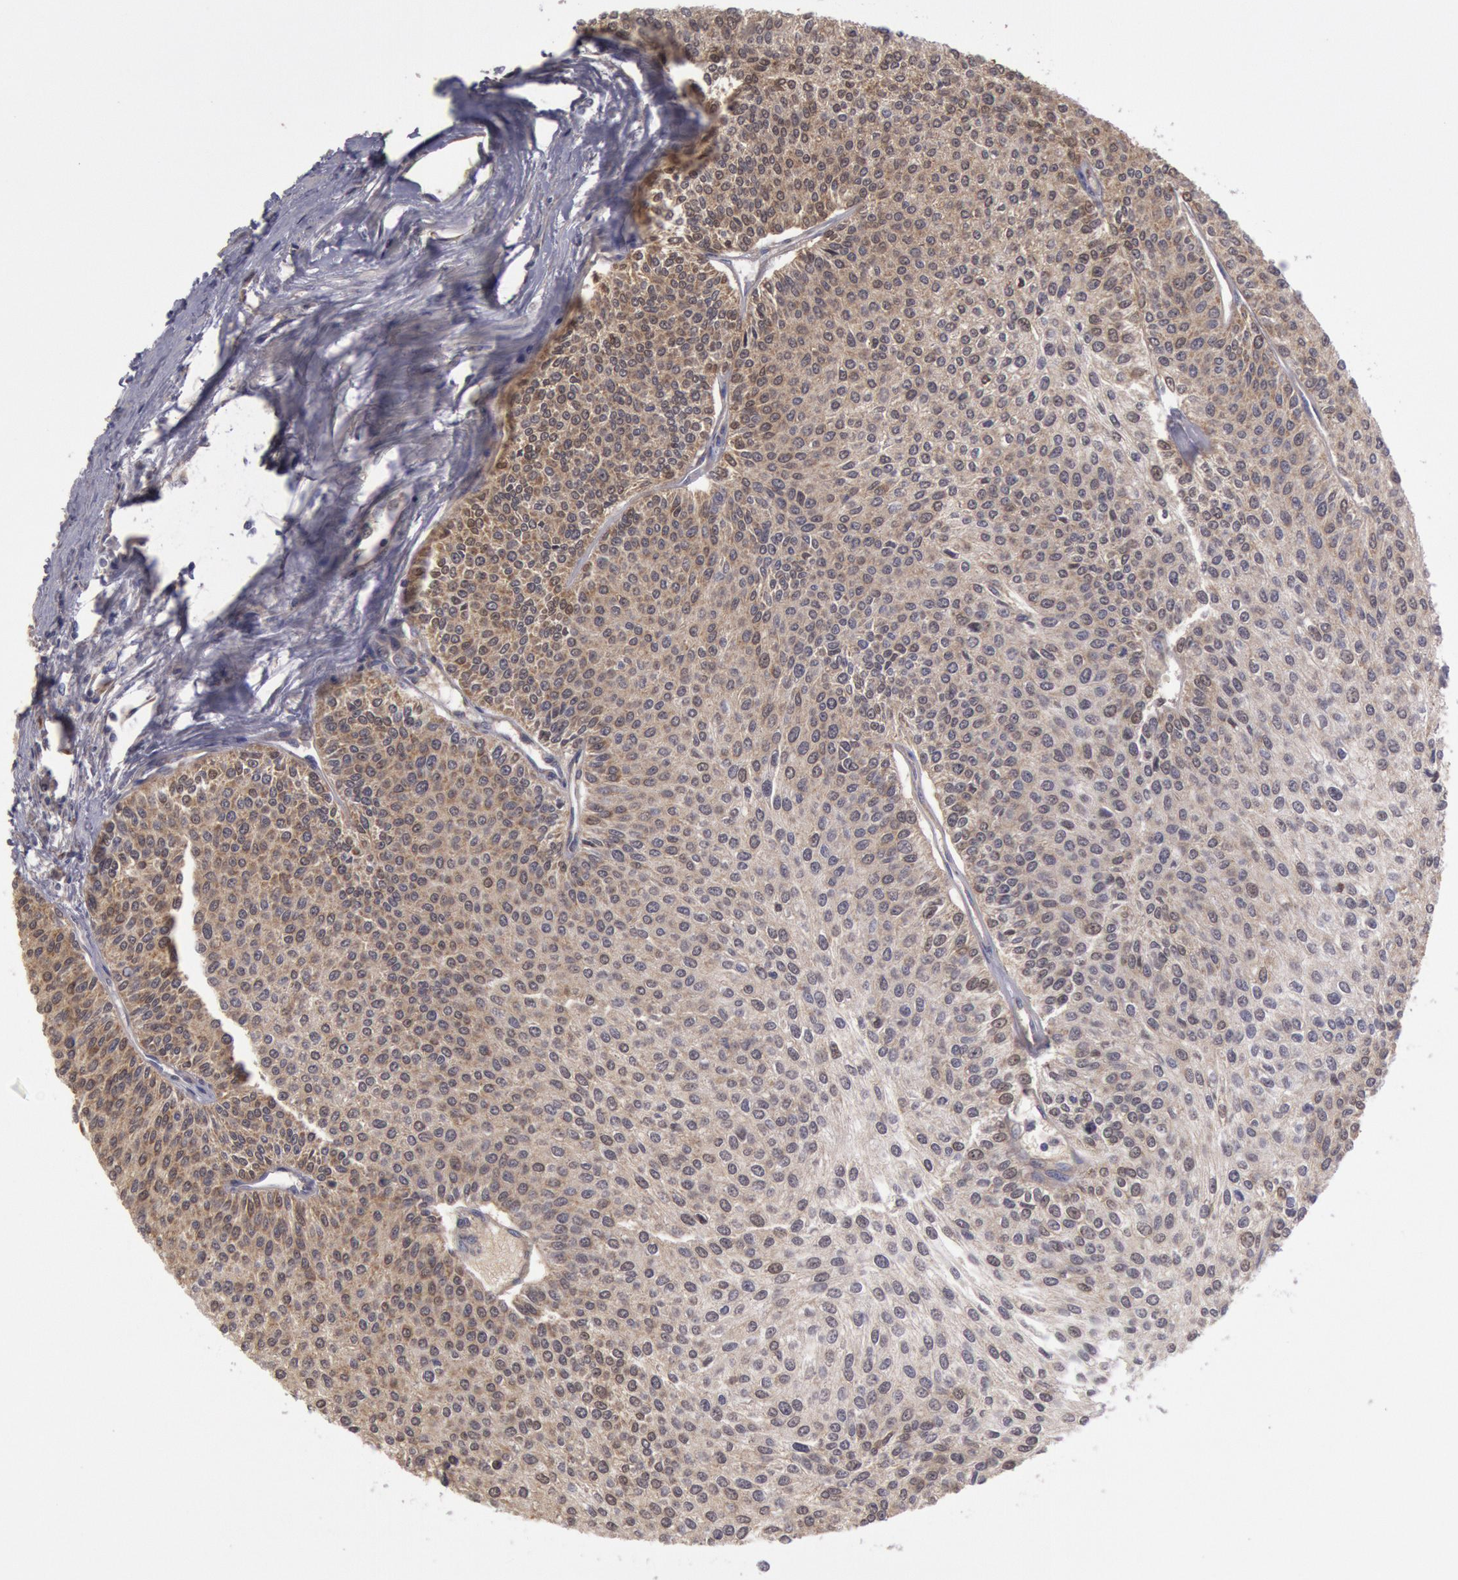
{"staining": {"intensity": "weak", "quantity": ">75%", "location": "cytoplasmic/membranous"}, "tissue": "urothelial cancer", "cell_type": "Tumor cells", "image_type": "cancer", "snomed": [{"axis": "morphology", "description": "Urothelial carcinoma, Low grade"}, {"axis": "topography", "description": "Urinary bladder"}], "caption": "Tumor cells demonstrate low levels of weak cytoplasmic/membranous positivity in approximately >75% of cells in human low-grade urothelial carcinoma. Using DAB (3,3'-diaminobenzidine) (brown) and hematoxylin (blue) stains, captured at high magnification using brightfield microscopy.", "gene": "MPST", "patient": {"sex": "female", "age": 73}}